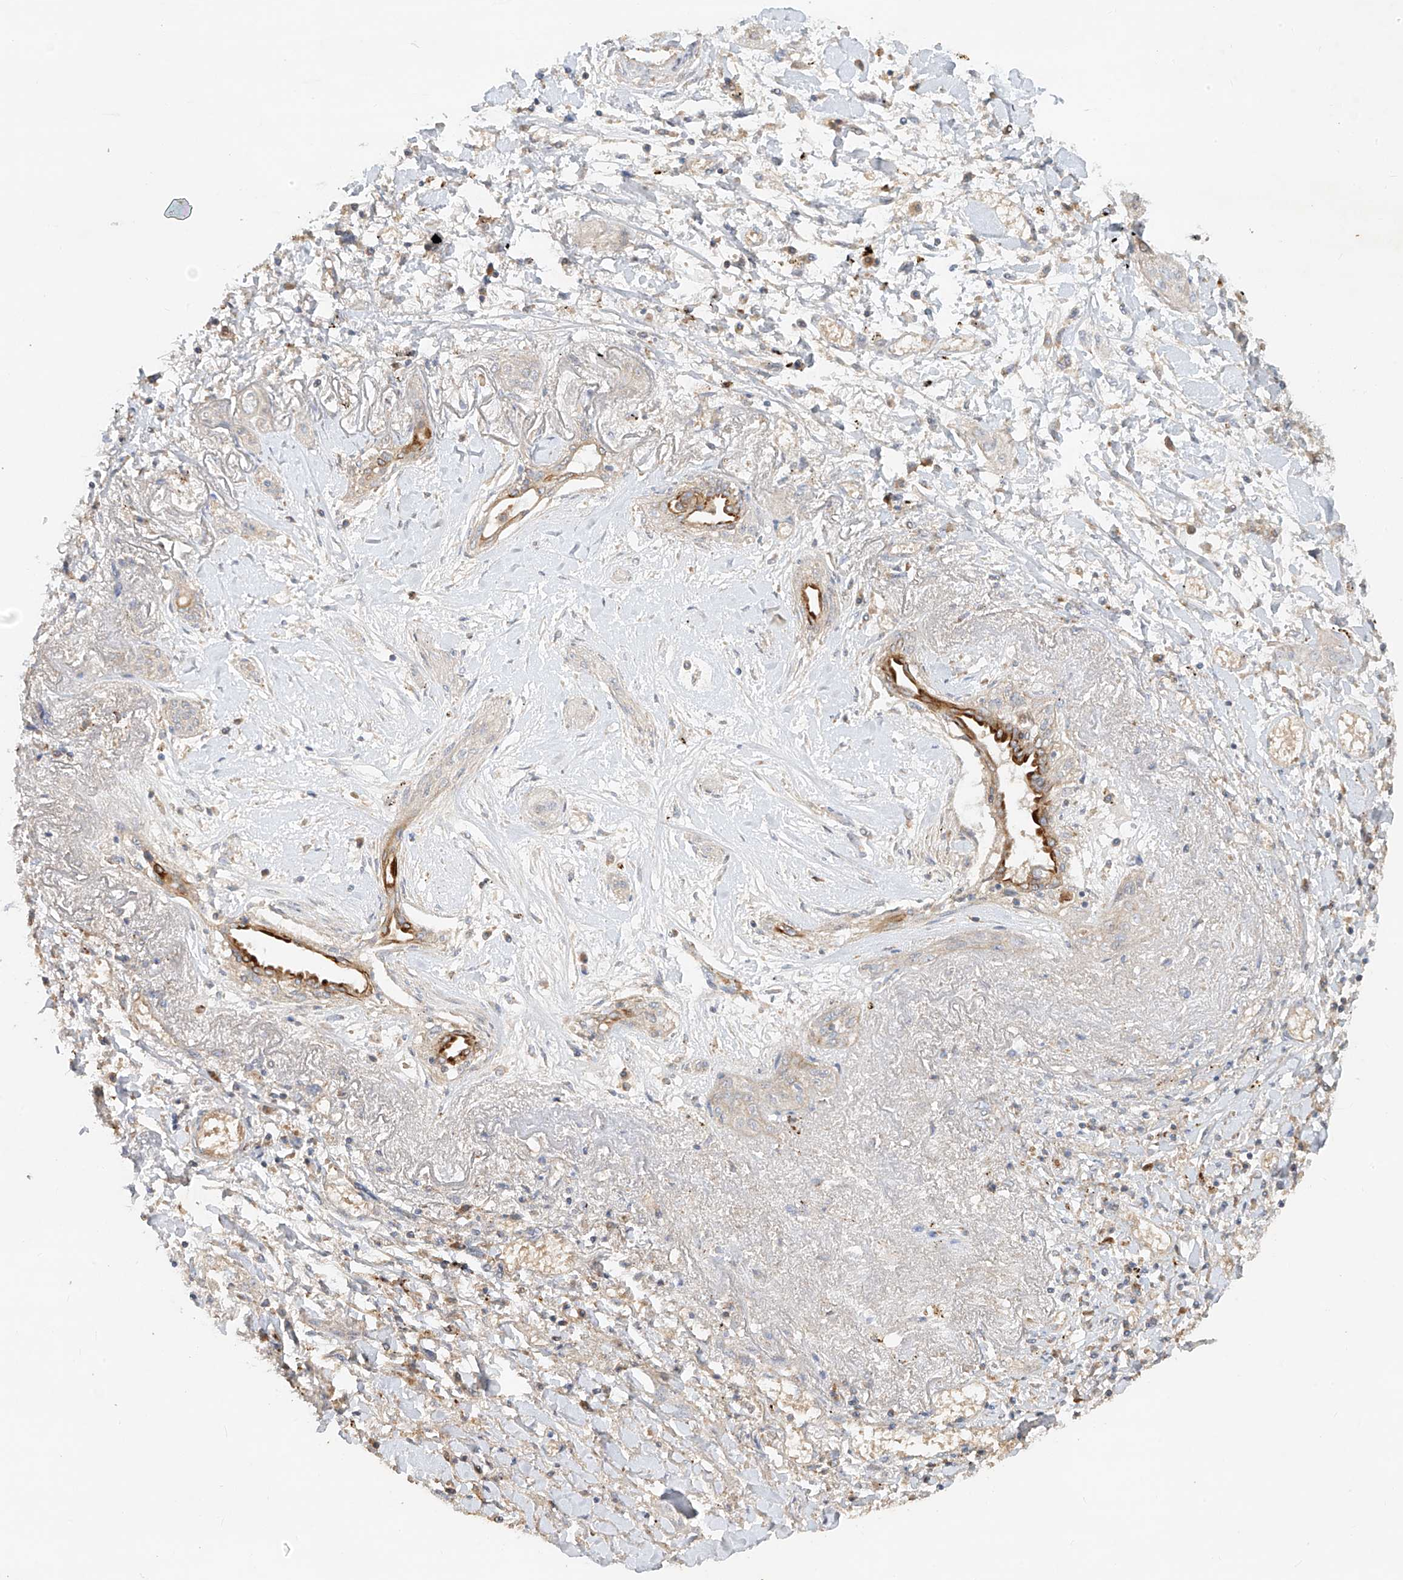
{"staining": {"intensity": "negative", "quantity": "none", "location": "none"}, "tissue": "lung cancer", "cell_type": "Tumor cells", "image_type": "cancer", "snomed": [{"axis": "morphology", "description": "Squamous cell carcinoma, NOS"}, {"axis": "topography", "description": "Lung"}], "caption": "Immunohistochemistry histopathology image of neoplastic tissue: squamous cell carcinoma (lung) stained with DAB demonstrates no significant protein expression in tumor cells.", "gene": "KPNA7", "patient": {"sex": "female", "age": 47}}